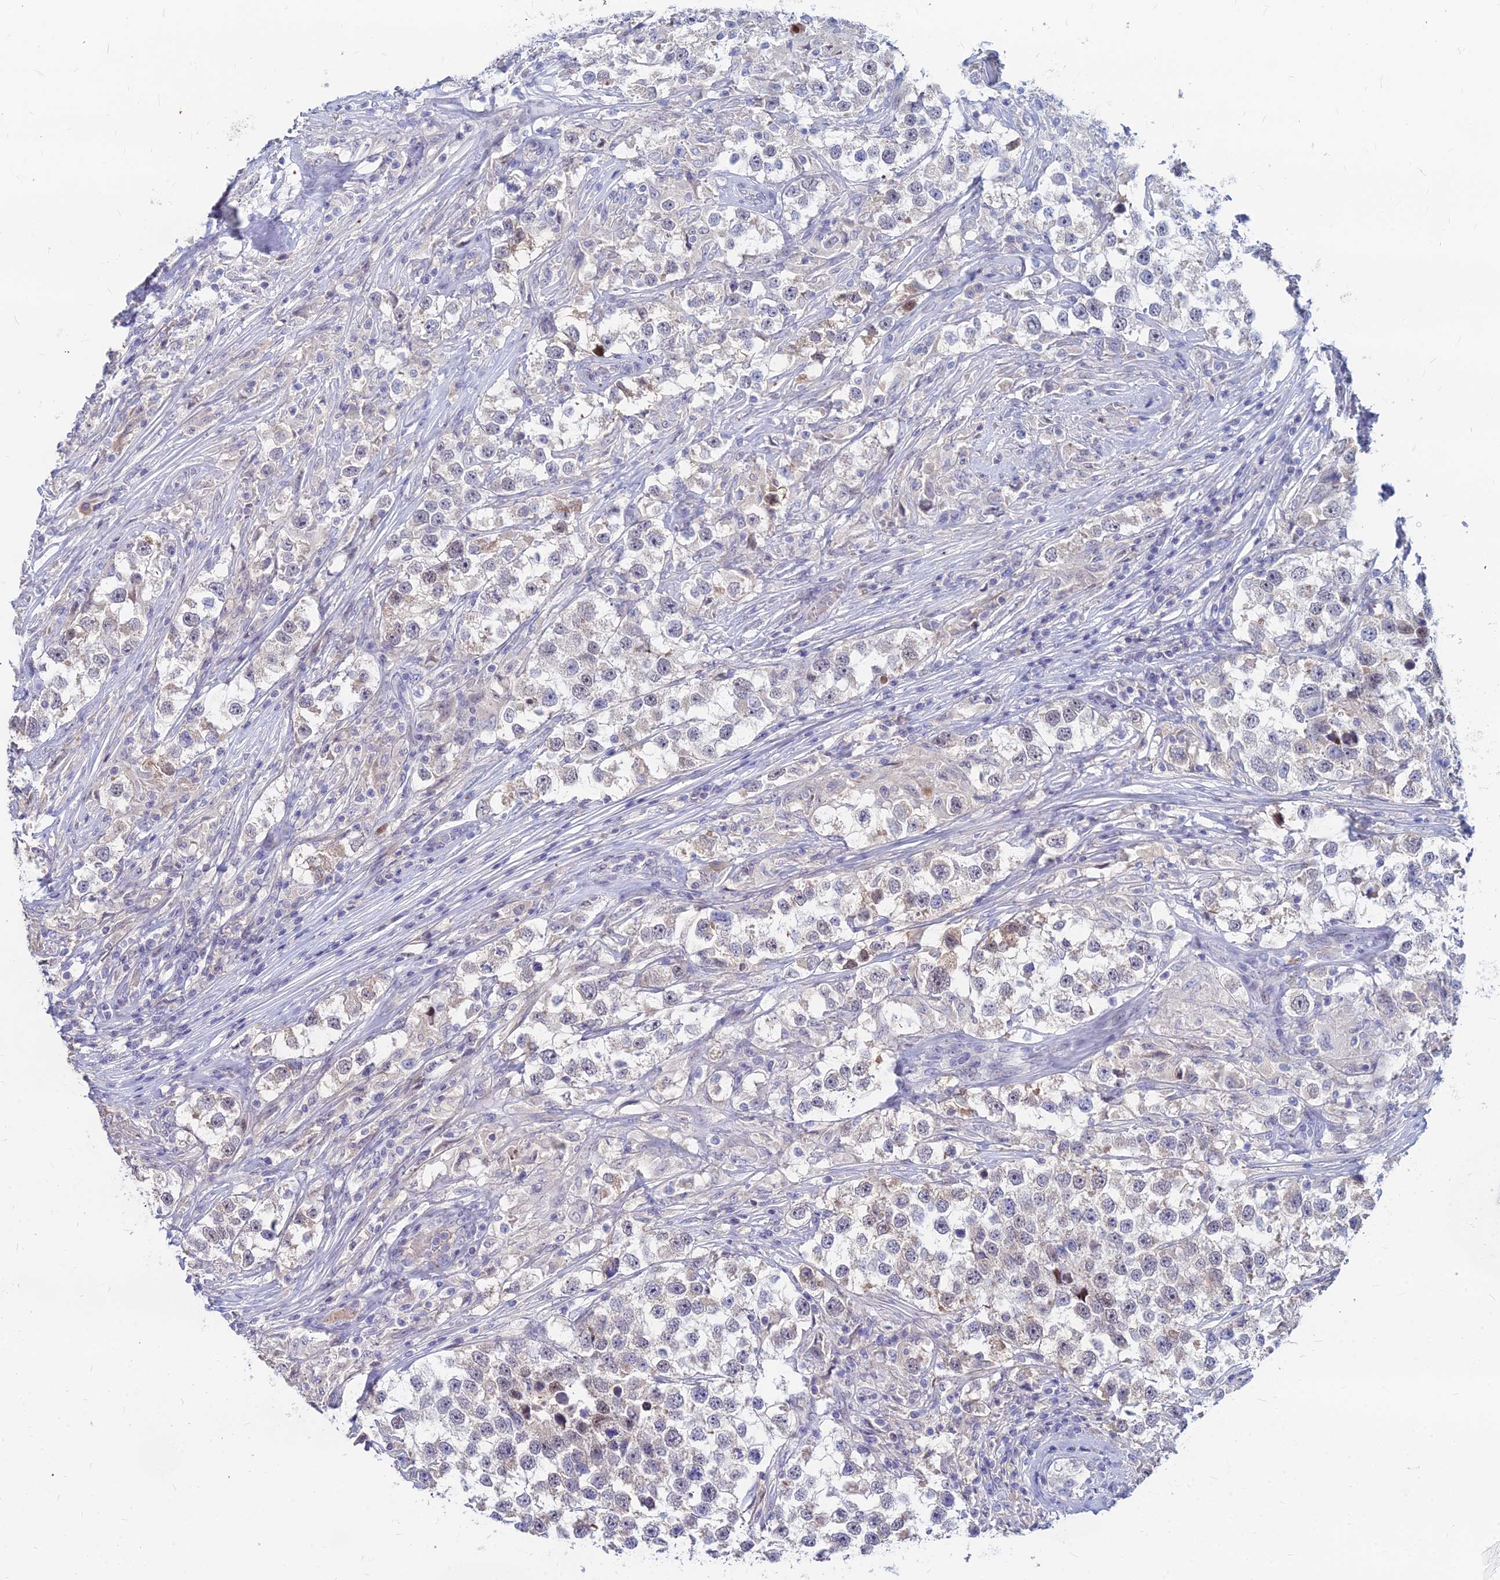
{"staining": {"intensity": "weak", "quantity": "<25%", "location": "cytoplasmic/membranous,nuclear"}, "tissue": "testis cancer", "cell_type": "Tumor cells", "image_type": "cancer", "snomed": [{"axis": "morphology", "description": "Seminoma, NOS"}, {"axis": "topography", "description": "Testis"}], "caption": "Immunohistochemistry (IHC) photomicrograph of testis cancer stained for a protein (brown), which shows no staining in tumor cells. (DAB IHC, high magnification).", "gene": "GOLGA6D", "patient": {"sex": "male", "age": 46}}